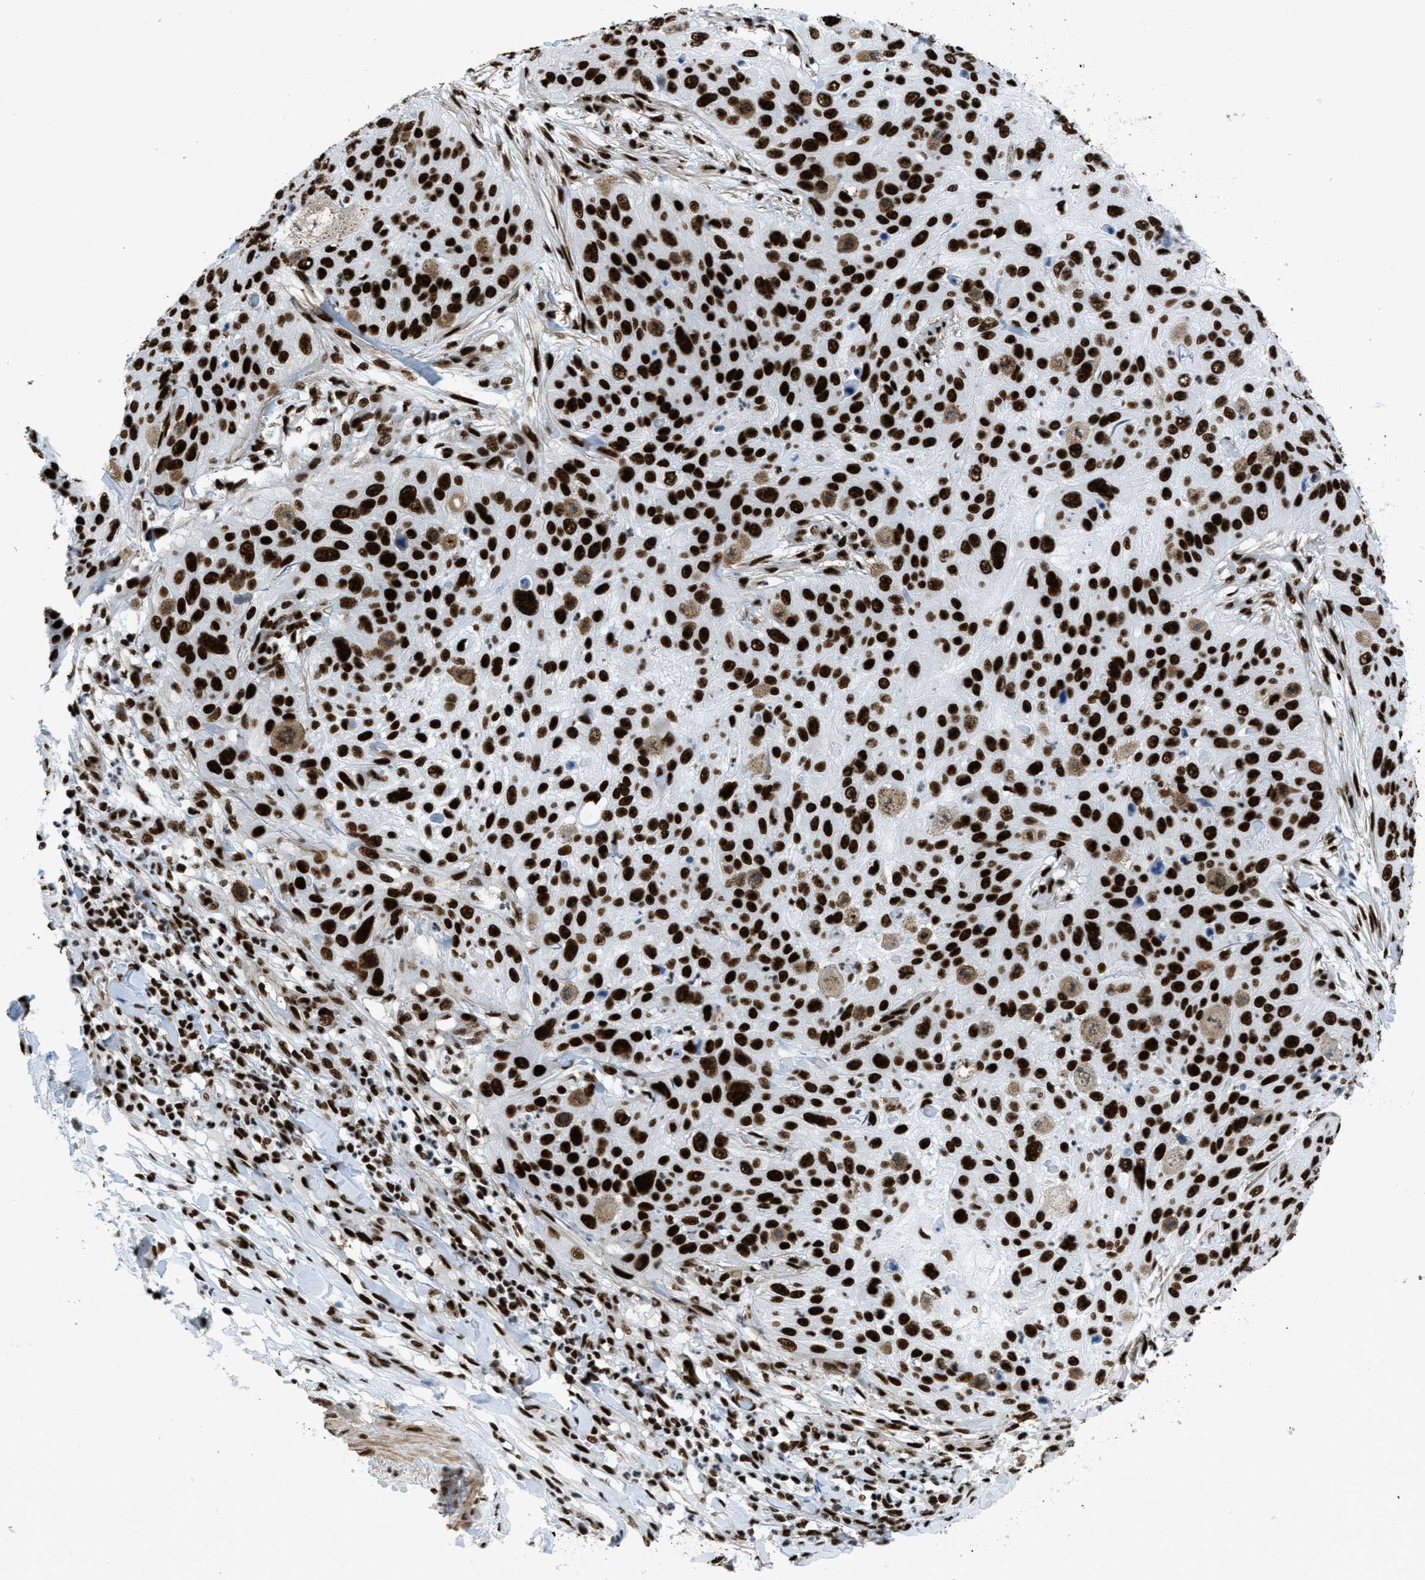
{"staining": {"intensity": "strong", "quantity": ">75%", "location": "nuclear"}, "tissue": "skin cancer", "cell_type": "Tumor cells", "image_type": "cancer", "snomed": [{"axis": "morphology", "description": "Squamous cell carcinoma, NOS"}, {"axis": "topography", "description": "Skin"}], "caption": "Protein staining demonstrates strong nuclear staining in about >75% of tumor cells in skin cancer. The protein of interest is shown in brown color, while the nuclei are stained blue.", "gene": "ZNF207", "patient": {"sex": "female", "age": 80}}